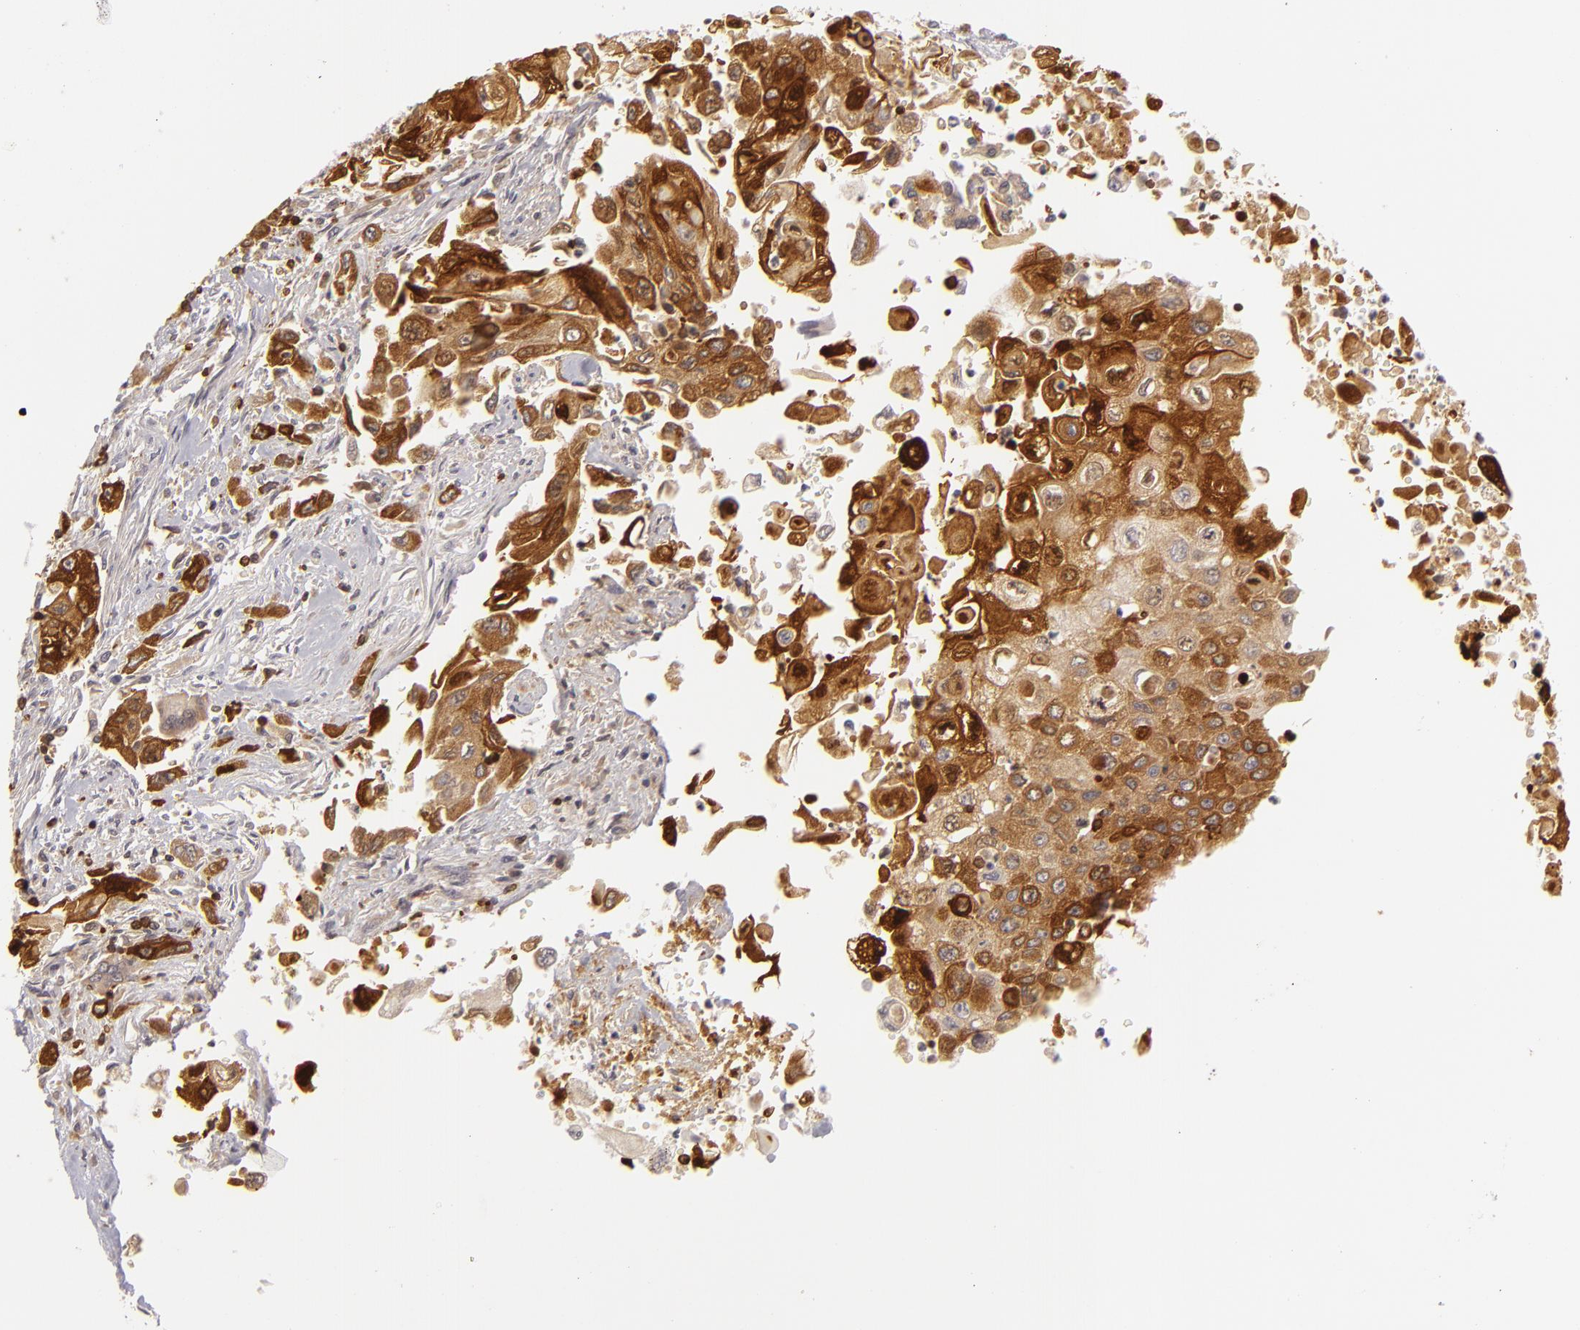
{"staining": {"intensity": "strong", "quantity": "25%-75%", "location": "cytoplasmic/membranous"}, "tissue": "pancreatic cancer", "cell_type": "Tumor cells", "image_type": "cancer", "snomed": [{"axis": "morphology", "description": "Adenocarcinoma, NOS"}, {"axis": "topography", "description": "Pancreas"}], "caption": "Immunohistochemical staining of human adenocarcinoma (pancreatic) exhibits high levels of strong cytoplasmic/membranous protein staining in approximately 25%-75% of tumor cells.", "gene": "APOBEC3G", "patient": {"sex": "male", "age": 70}}